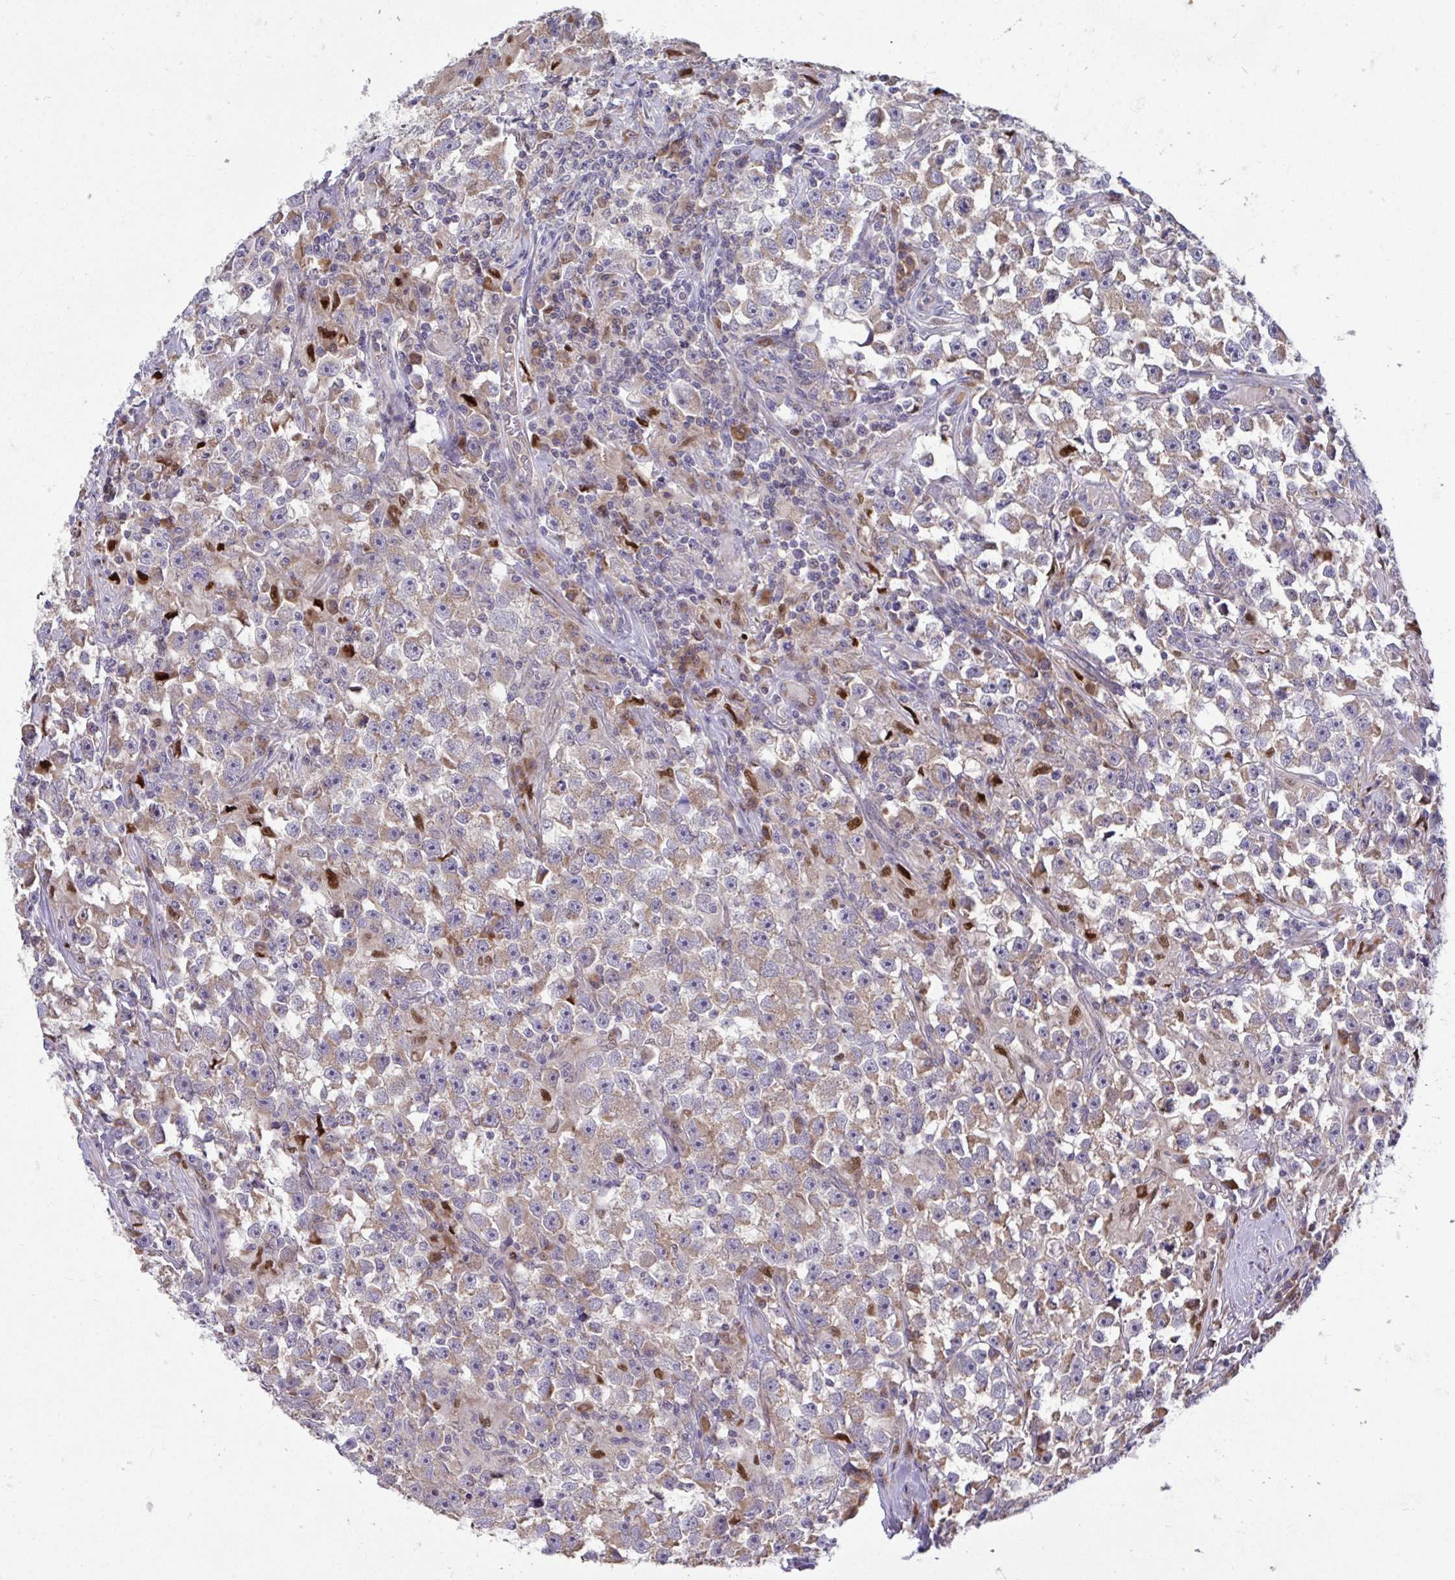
{"staining": {"intensity": "weak", "quantity": "25%-75%", "location": "cytoplasmic/membranous"}, "tissue": "testis cancer", "cell_type": "Tumor cells", "image_type": "cancer", "snomed": [{"axis": "morphology", "description": "Seminoma, NOS"}, {"axis": "topography", "description": "Testis"}], "caption": "An image of testis seminoma stained for a protein demonstrates weak cytoplasmic/membranous brown staining in tumor cells.", "gene": "PIGZ", "patient": {"sex": "male", "age": 33}}